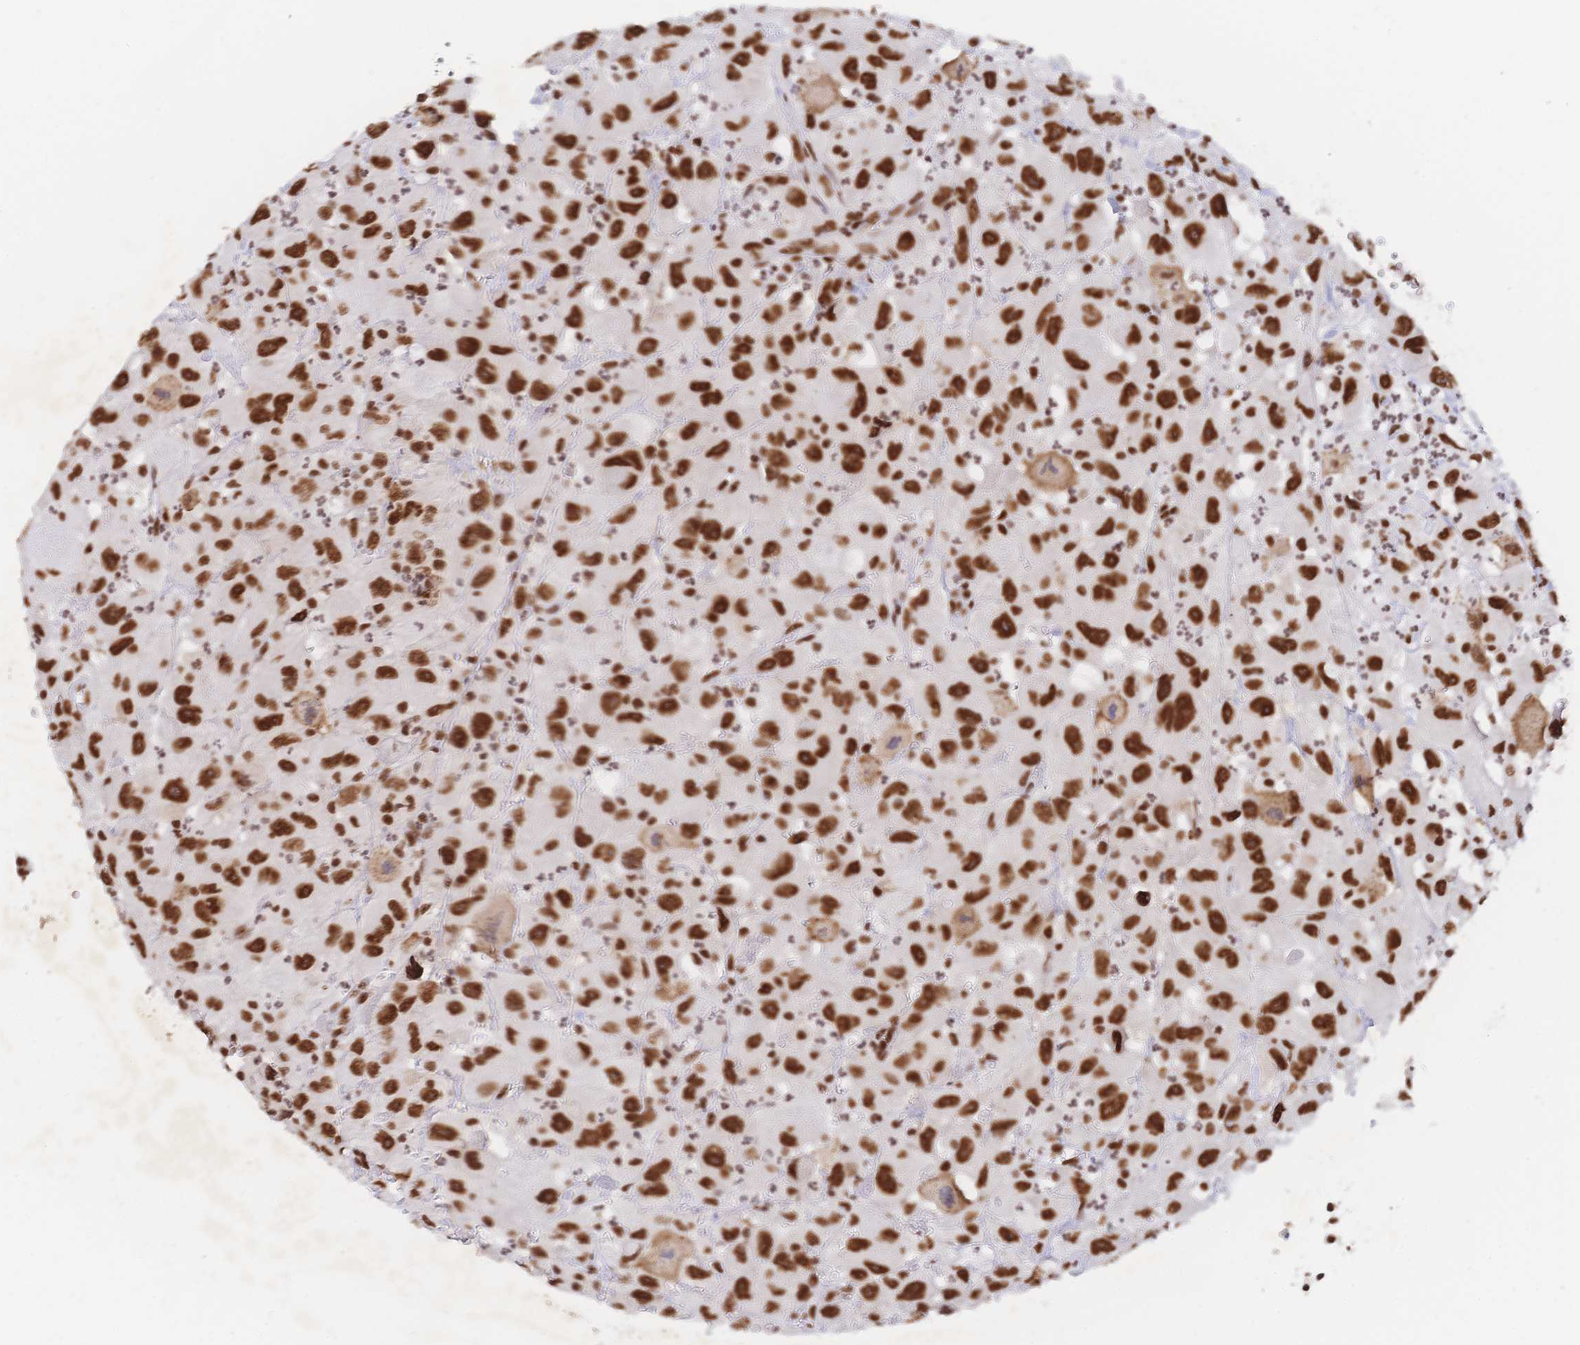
{"staining": {"intensity": "strong", "quantity": ">75%", "location": "nuclear"}, "tissue": "head and neck cancer", "cell_type": "Tumor cells", "image_type": "cancer", "snomed": [{"axis": "morphology", "description": "Squamous cell carcinoma, NOS"}, {"axis": "morphology", "description": "Squamous cell carcinoma, metastatic, NOS"}, {"axis": "topography", "description": "Oral tissue"}, {"axis": "topography", "description": "Head-Neck"}], "caption": "The micrograph displays staining of head and neck squamous cell carcinoma, revealing strong nuclear protein positivity (brown color) within tumor cells.", "gene": "SRSF1", "patient": {"sex": "female", "age": 85}}